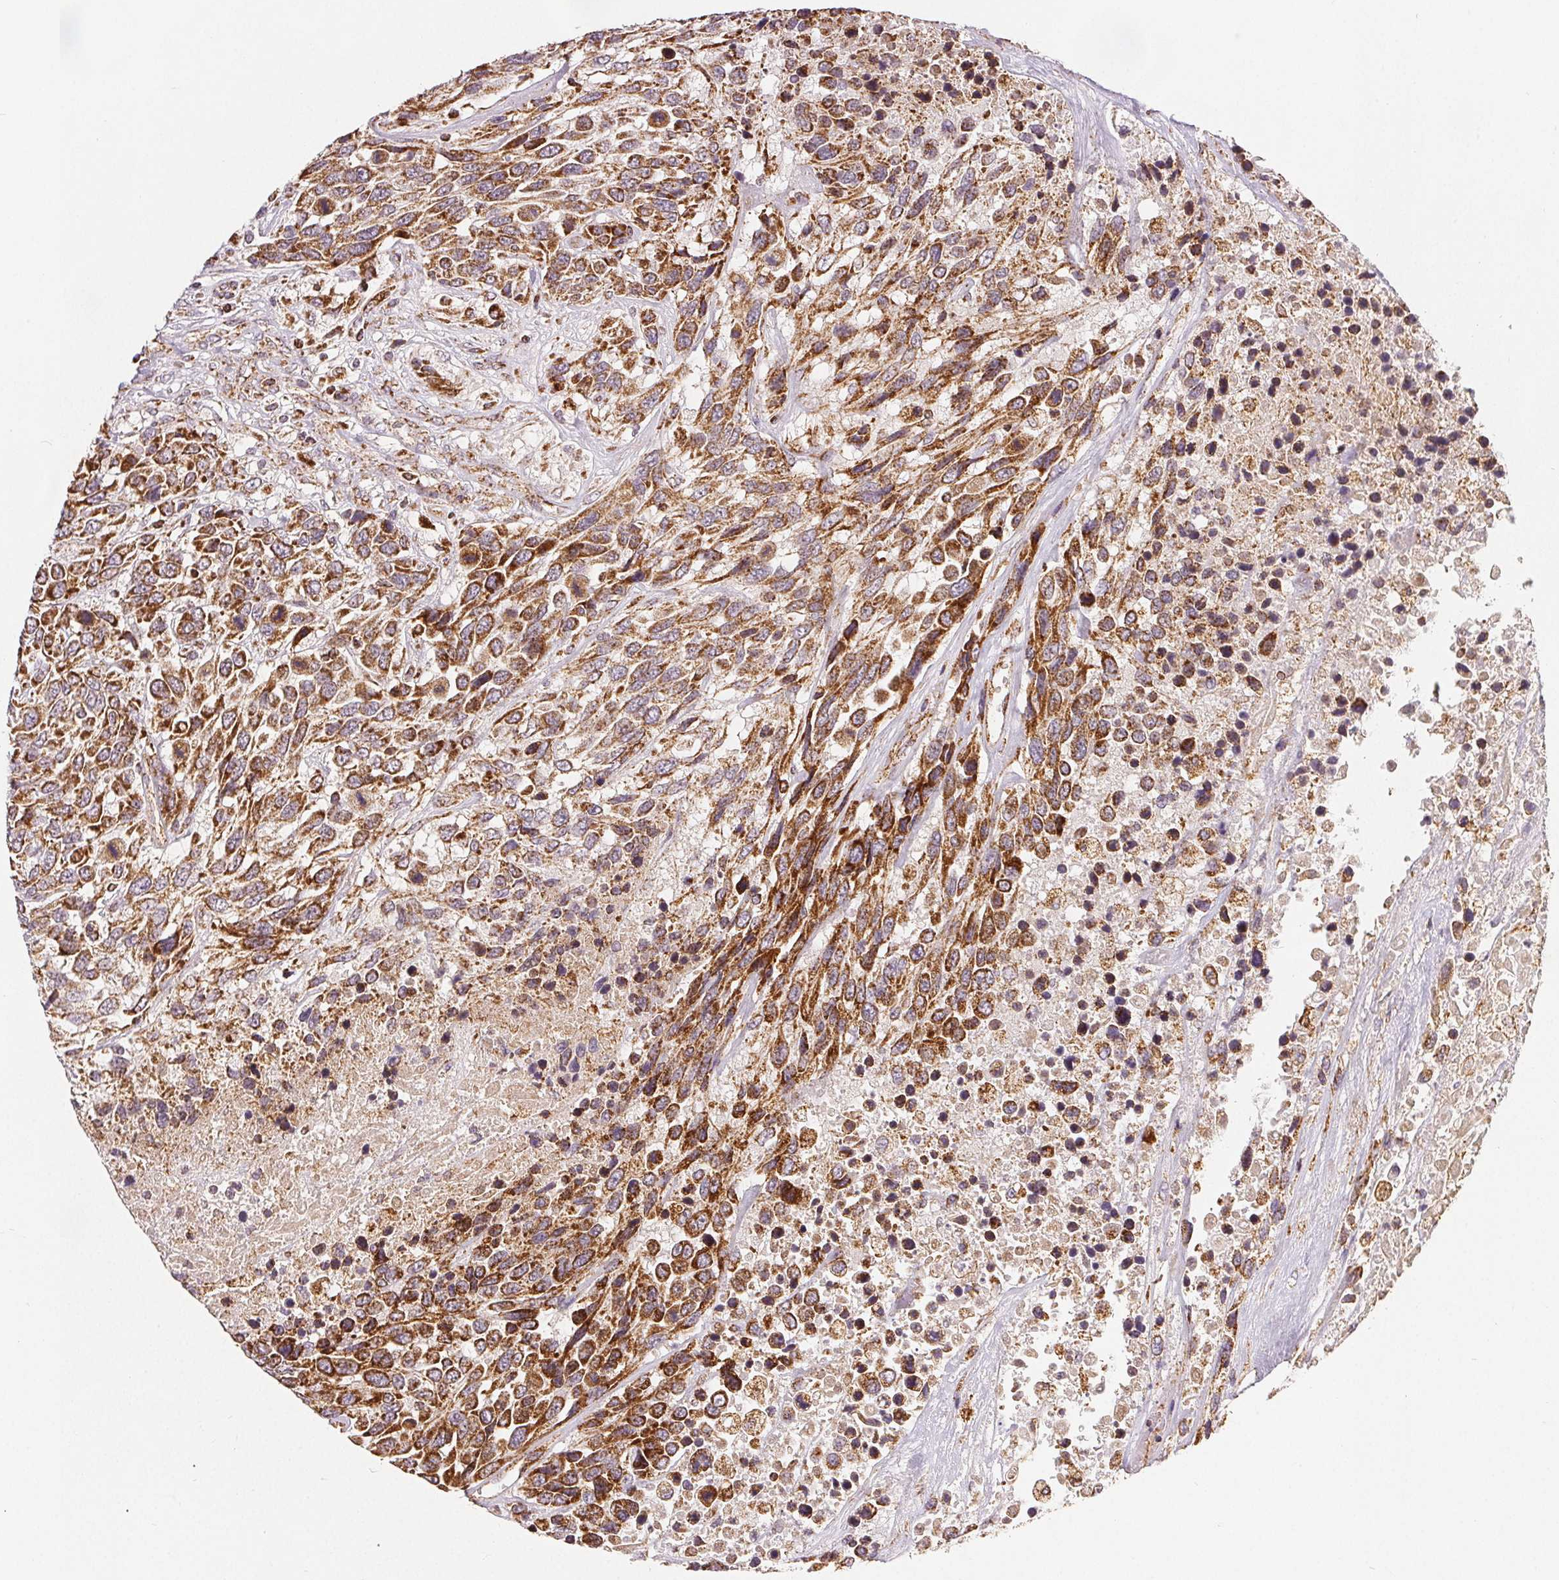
{"staining": {"intensity": "moderate", "quantity": ">75%", "location": "cytoplasmic/membranous"}, "tissue": "urothelial cancer", "cell_type": "Tumor cells", "image_type": "cancer", "snomed": [{"axis": "morphology", "description": "Urothelial carcinoma, High grade"}, {"axis": "topography", "description": "Urinary bladder"}], "caption": "A medium amount of moderate cytoplasmic/membranous staining is present in about >75% of tumor cells in urothelial carcinoma (high-grade) tissue.", "gene": "SDHB", "patient": {"sex": "female", "age": 70}}